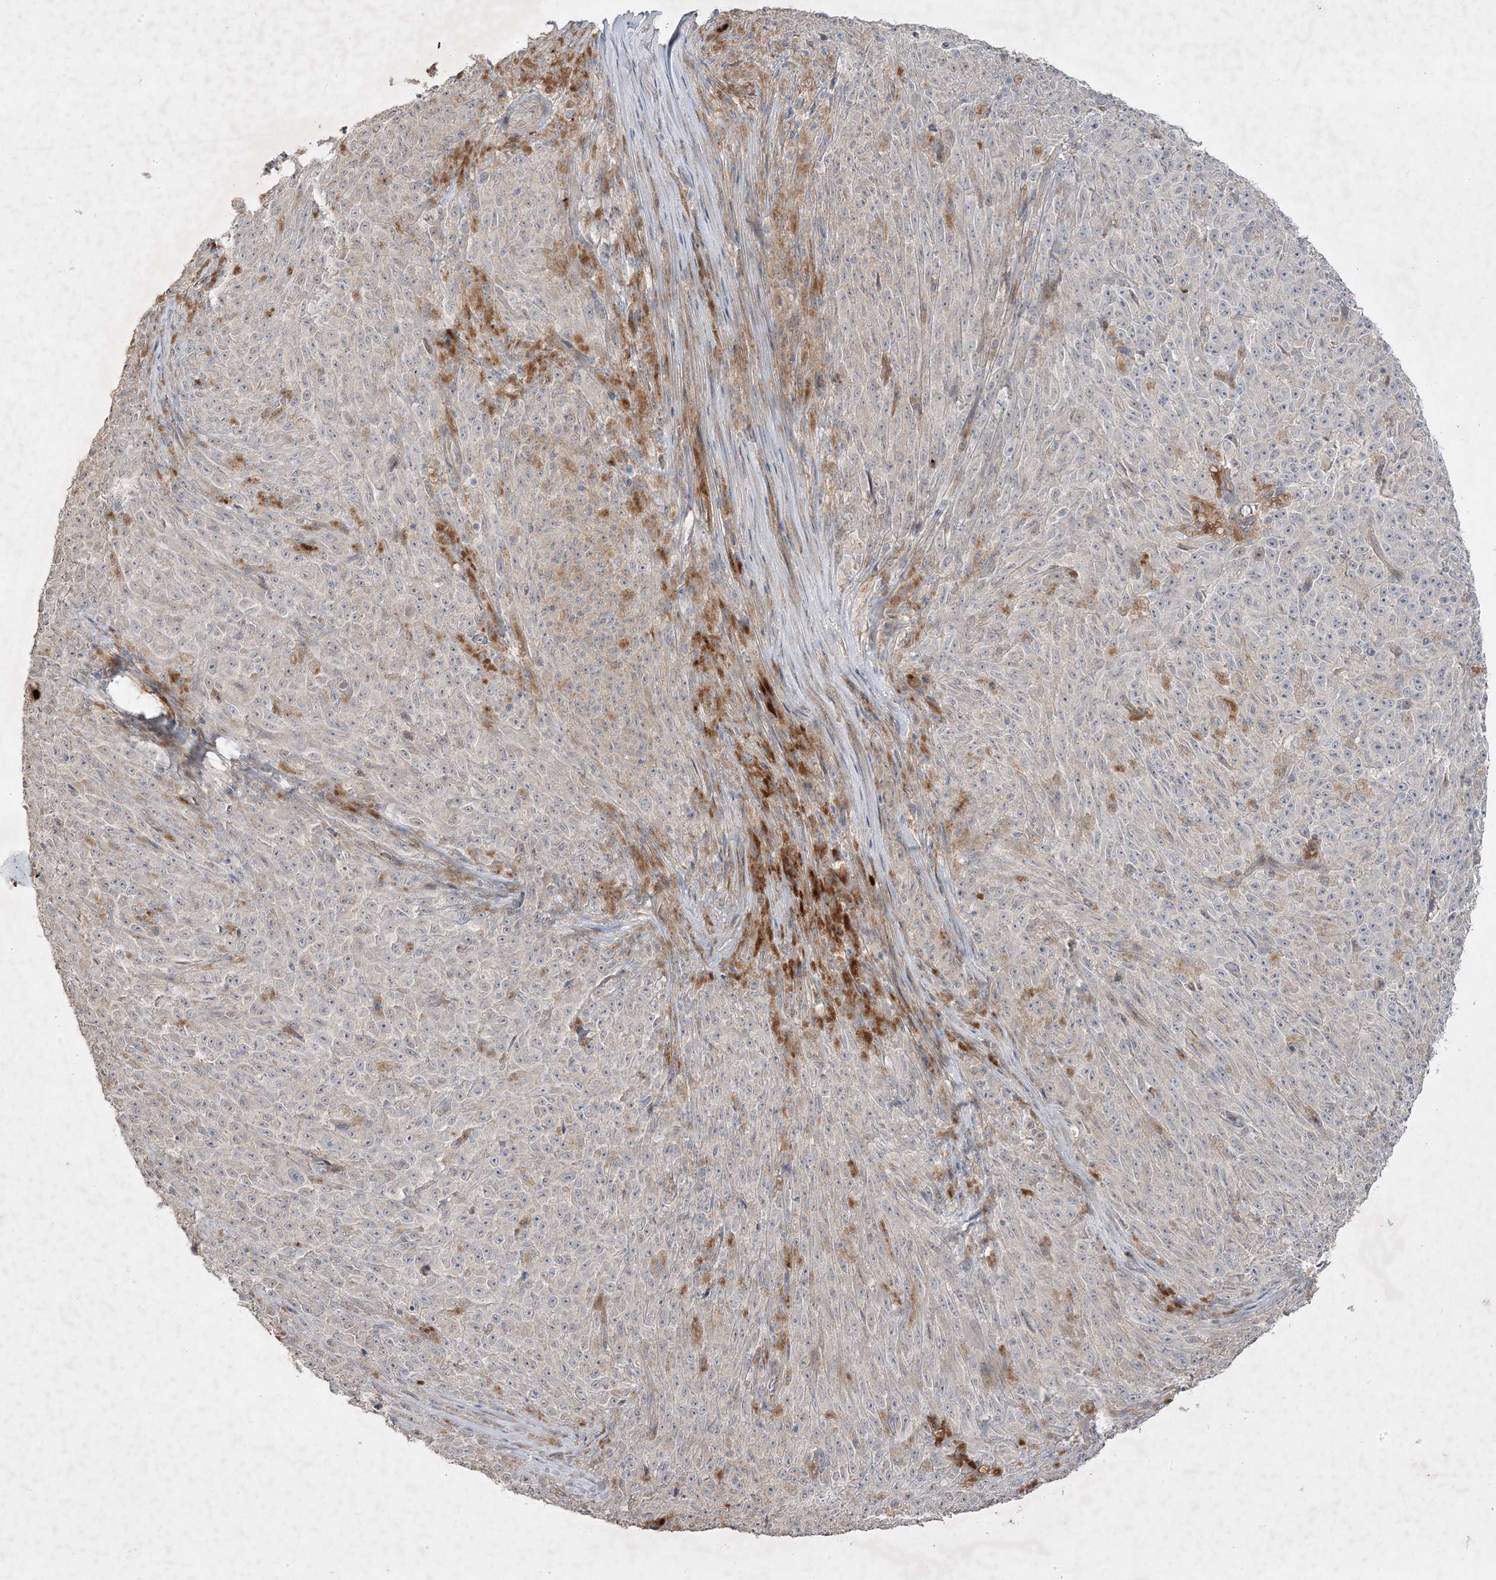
{"staining": {"intensity": "negative", "quantity": "none", "location": "none"}, "tissue": "melanoma", "cell_type": "Tumor cells", "image_type": "cancer", "snomed": [{"axis": "morphology", "description": "Malignant melanoma, NOS"}, {"axis": "topography", "description": "Skin"}], "caption": "DAB immunohistochemical staining of human melanoma exhibits no significant expression in tumor cells.", "gene": "RGL4", "patient": {"sex": "female", "age": 82}}